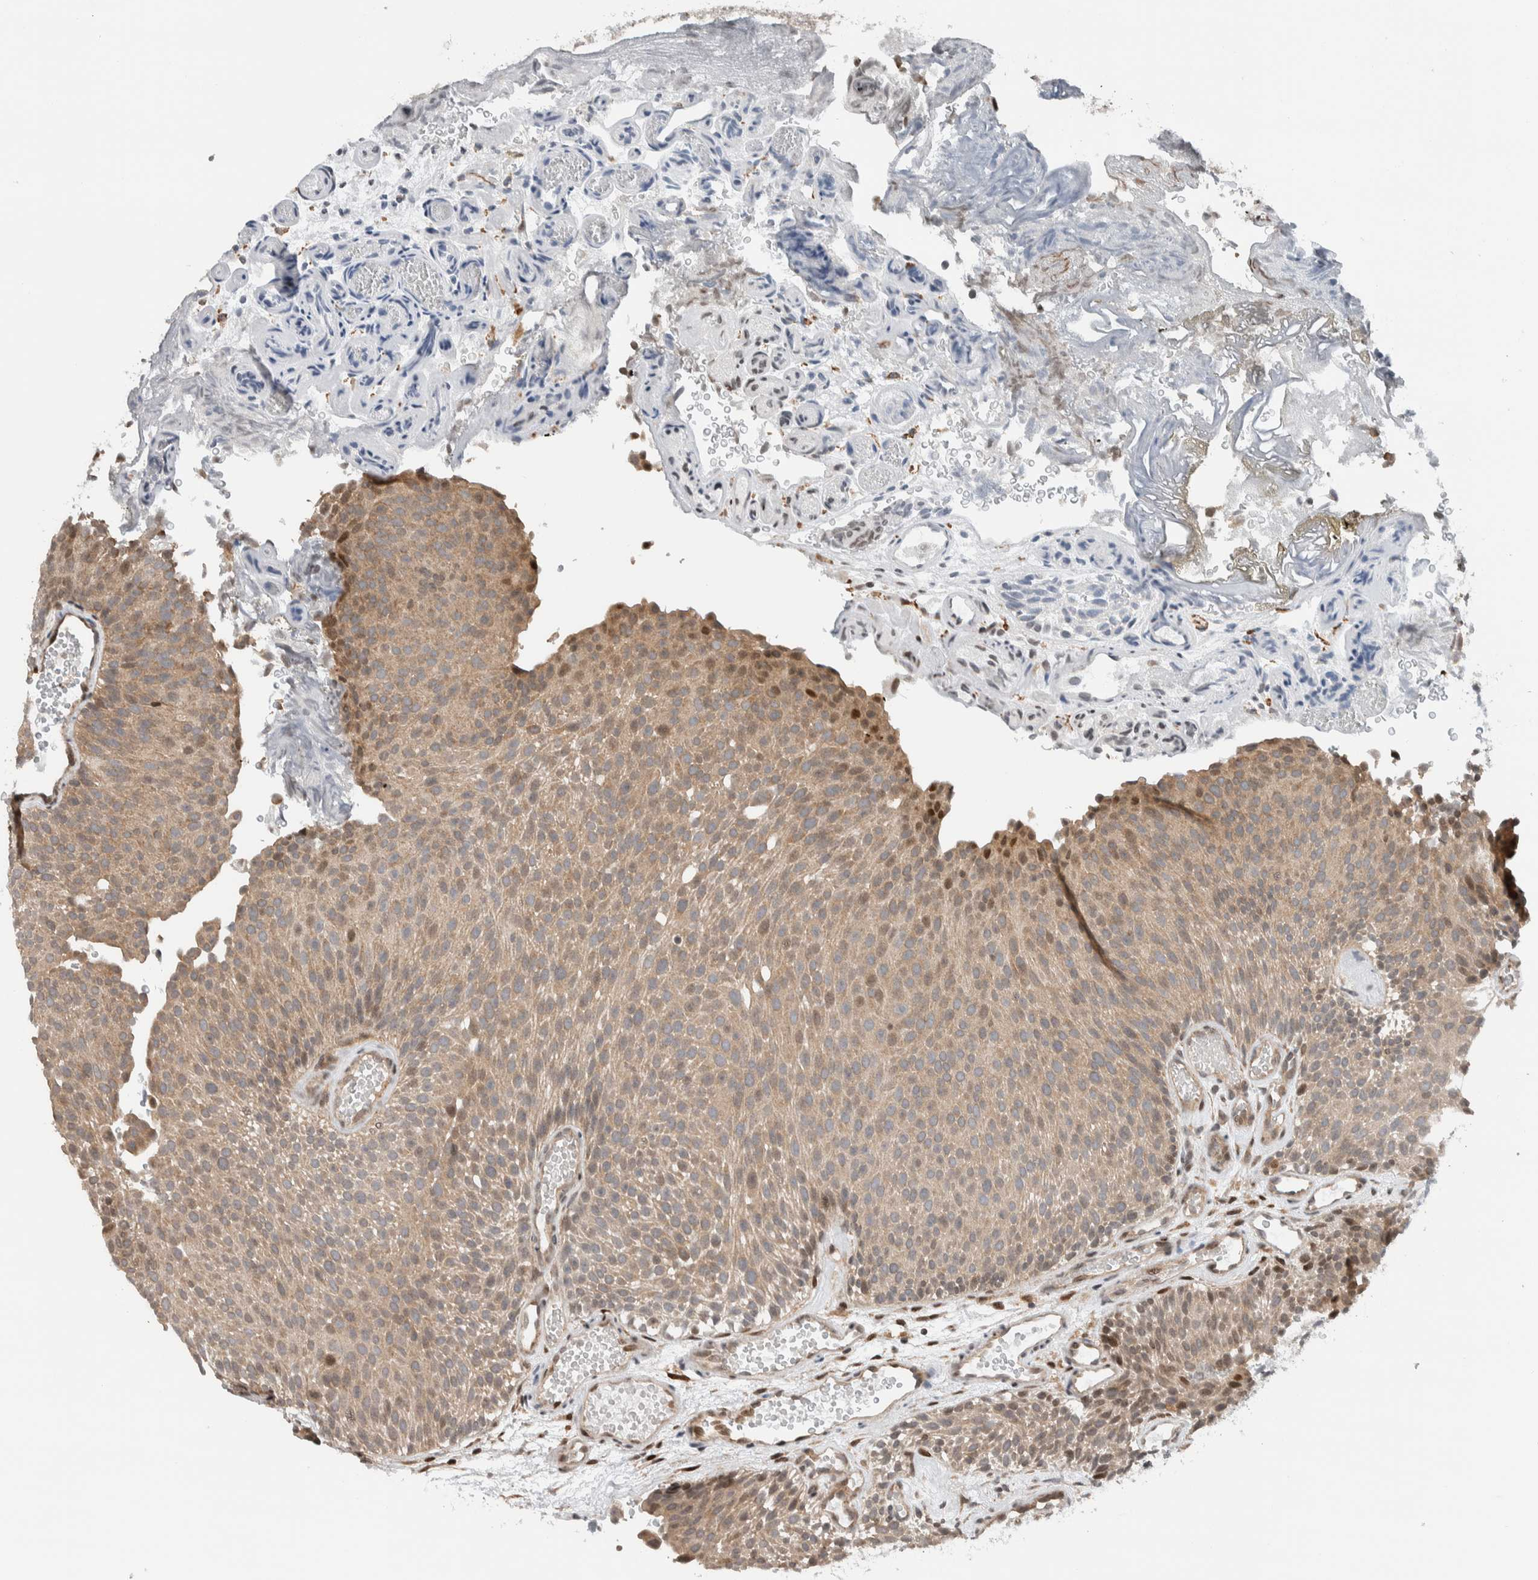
{"staining": {"intensity": "weak", "quantity": ">75%", "location": "cytoplasmic/membranous,nuclear"}, "tissue": "urothelial cancer", "cell_type": "Tumor cells", "image_type": "cancer", "snomed": [{"axis": "morphology", "description": "Urothelial carcinoma, Low grade"}, {"axis": "topography", "description": "Urinary bladder"}], "caption": "This image shows urothelial carcinoma (low-grade) stained with immunohistochemistry to label a protein in brown. The cytoplasmic/membranous and nuclear of tumor cells show weak positivity for the protein. Nuclei are counter-stained blue.", "gene": "NPLOC4", "patient": {"sex": "male", "age": 78}}